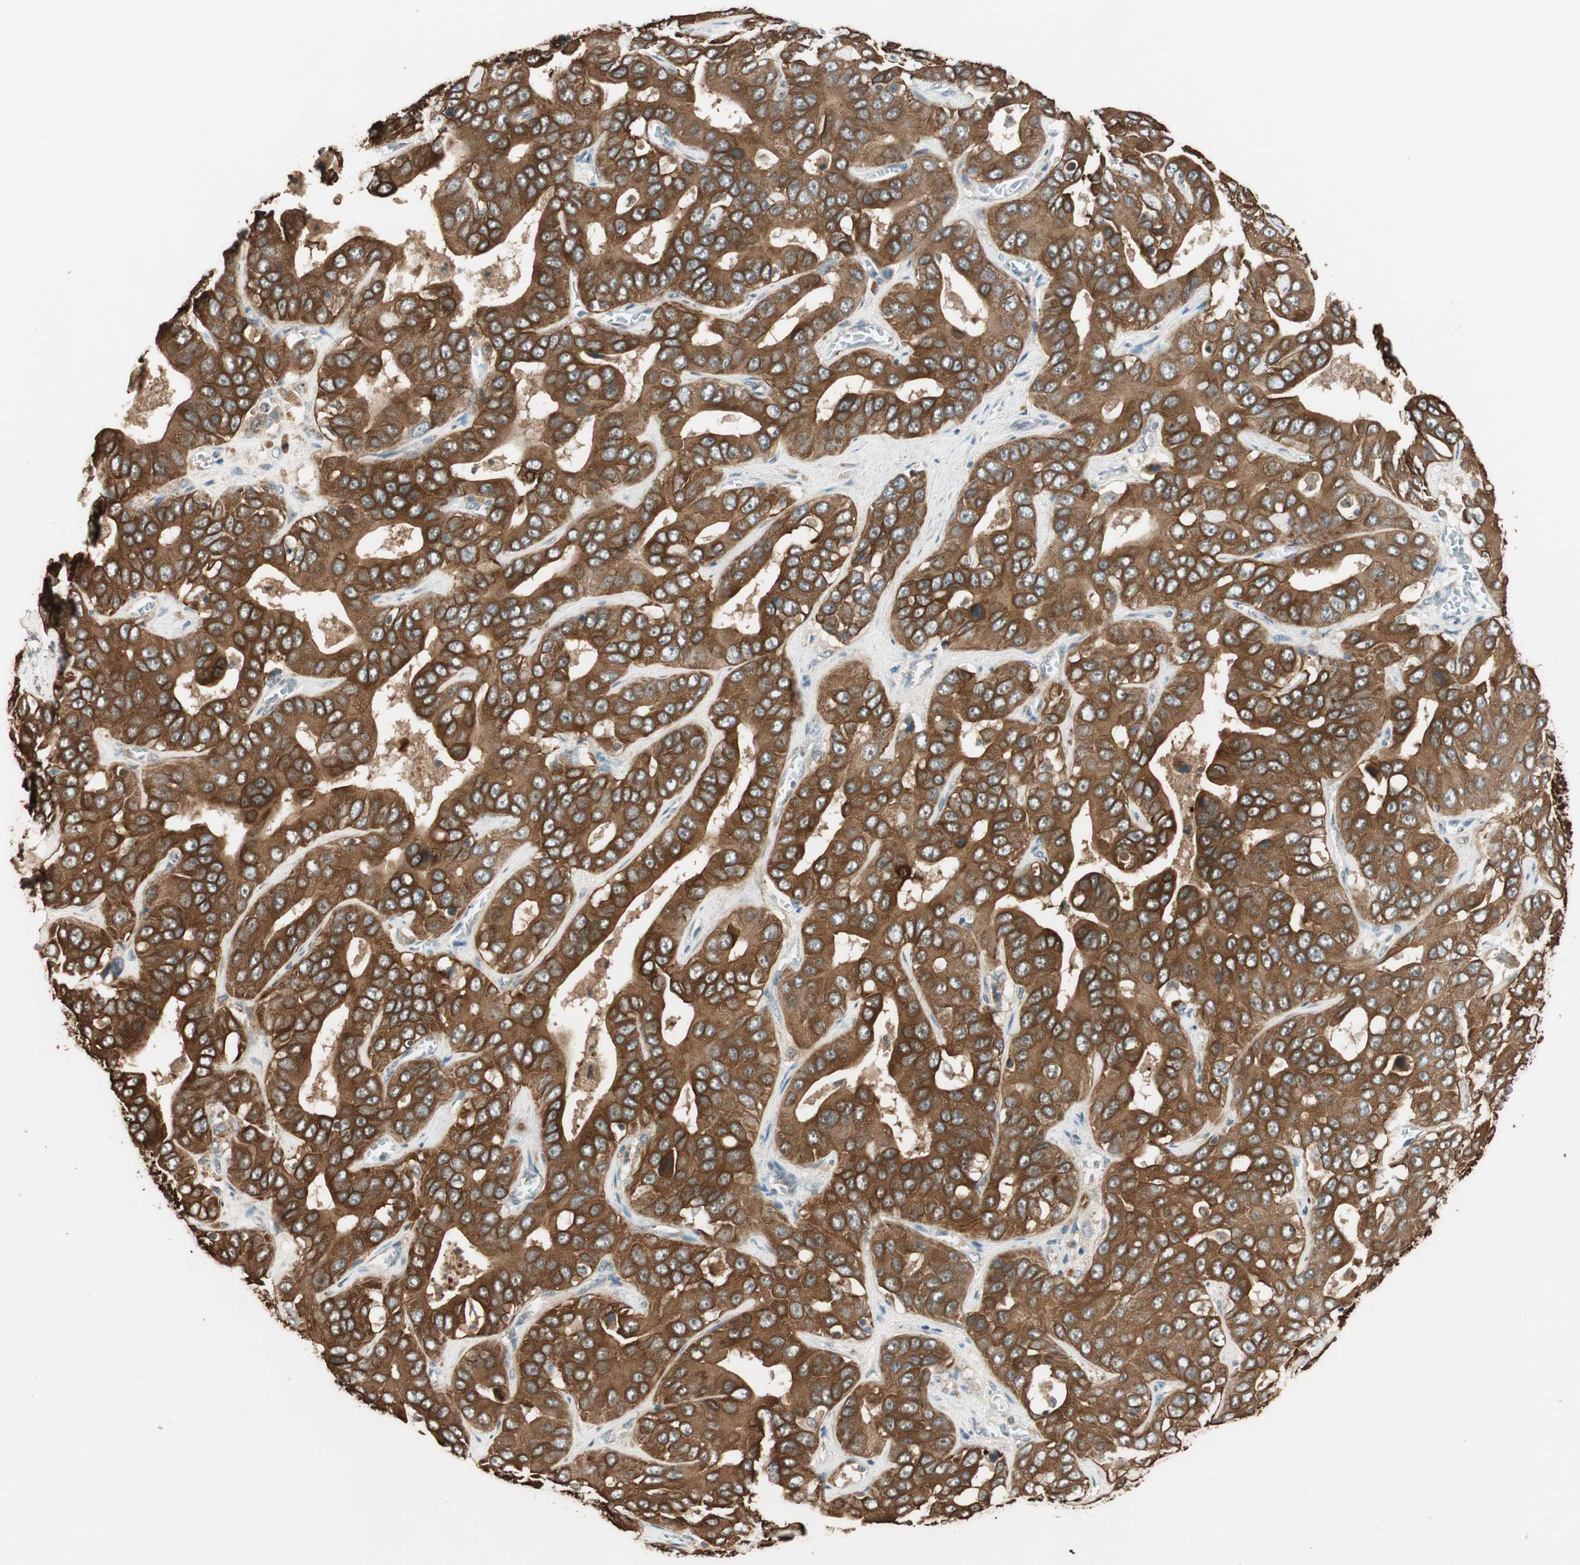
{"staining": {"intensity": "strong", "quantity": ">75%", "location": "cytoplasmic/membranous"}, "tissue": "liver cancer", "cell_type": "Tumor cells", "image_type": "cancer", "snomed": [{"axis": "morphology", "description": "Cholangiocarcinoma"}, {"axis": "topography", "description": "Liver"}], "caption": "Immunohistochemistry of human cholangiocarcinoma (liver) displays high levels of strong cytoplasmic/membranous positivity in approximately >75% of tumor cells. (Stains: DAB in brown, nuclei in blue, Microscopy: brightfield microscopy at high magnification).", "gene": "TRIM21", "patient": {"sex": "female", "age": 52}}